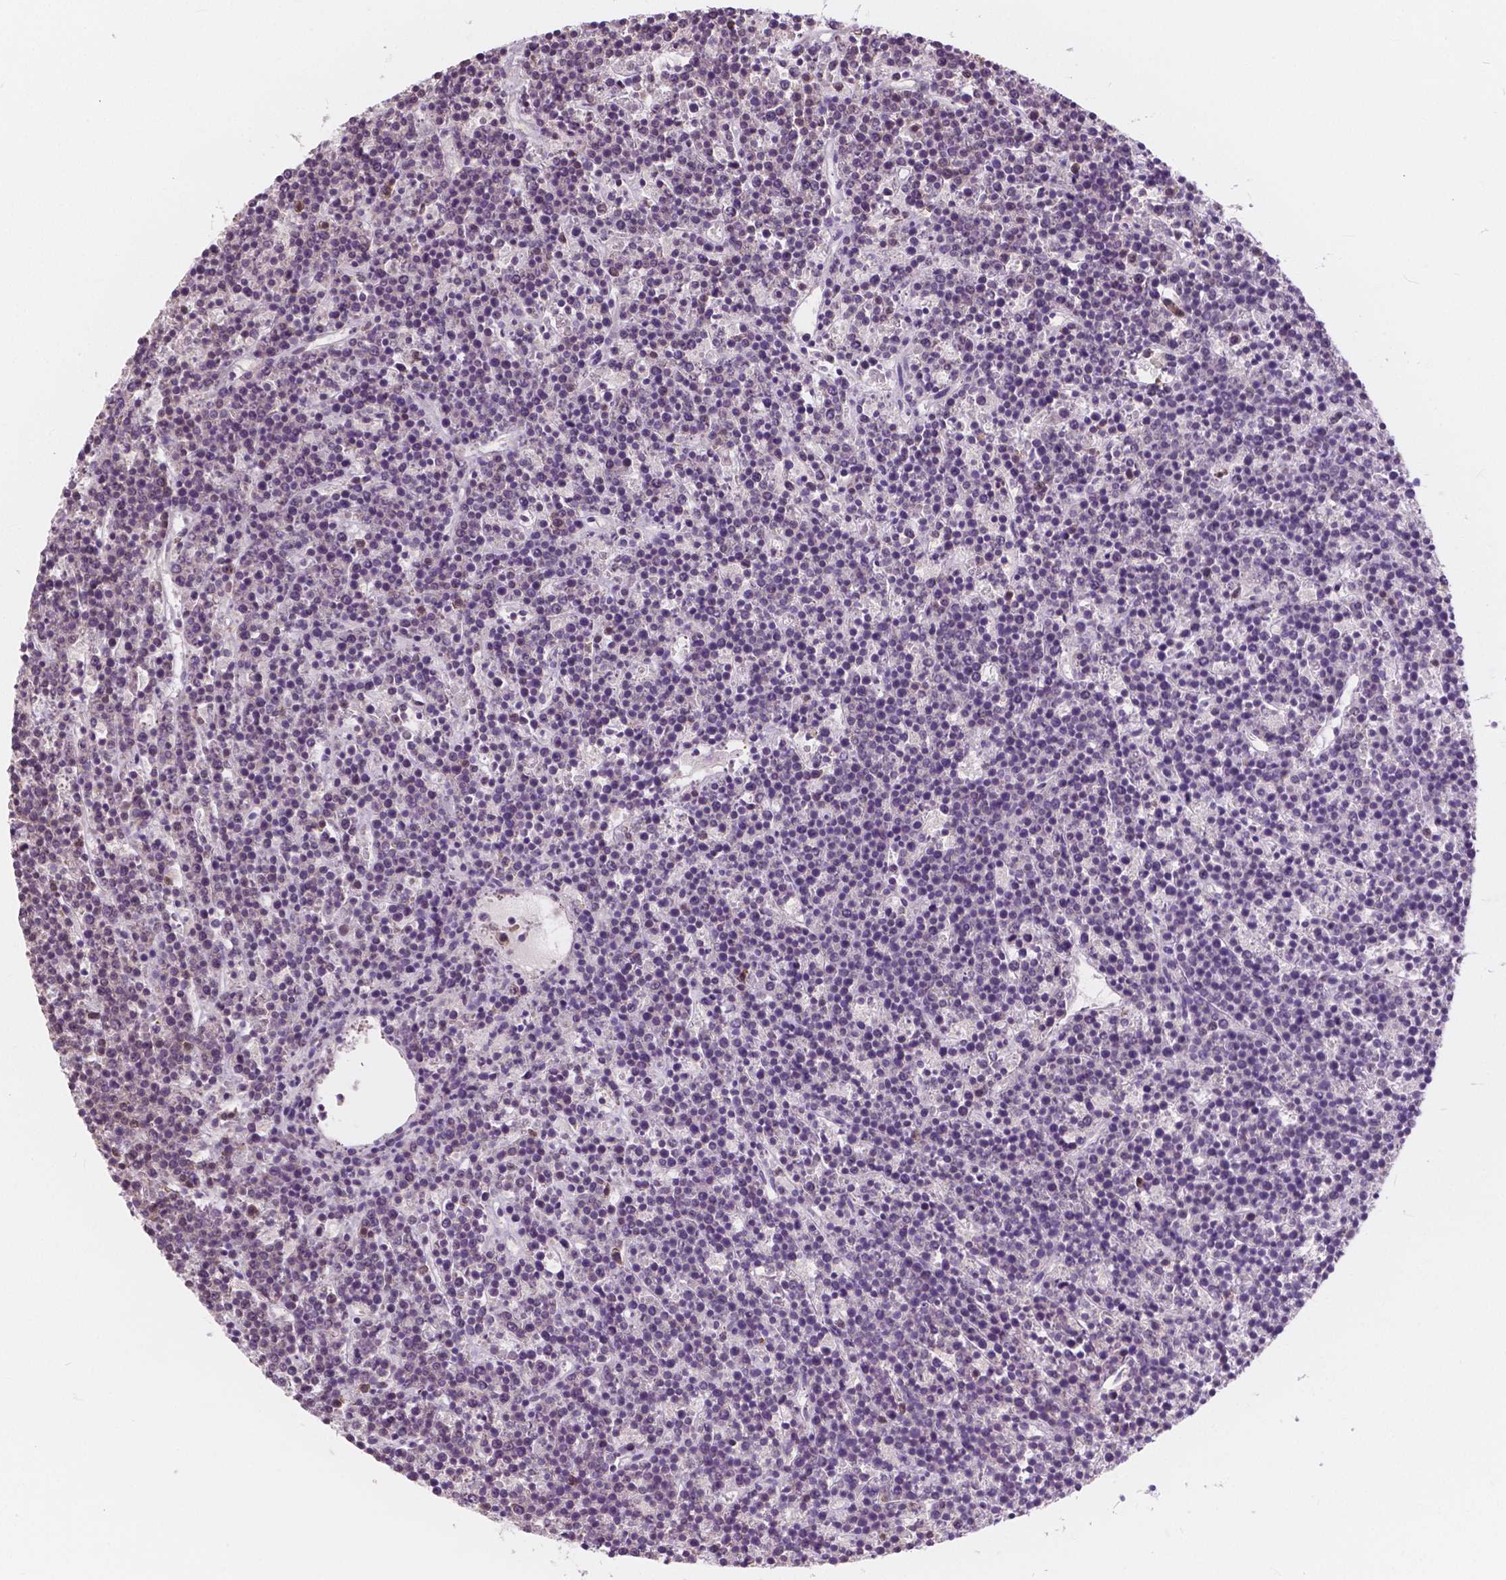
{"staining": {"intensity": "negative", "quantity": "none", "location": "none"}, "tissue": "lymphoma", "cell_type": "Tumor cells", "image_type": "cancer", "snomed": [{"axis": "morphology", "description": "Malignant lymphoma, non-Hodgkin's type, High grade"}, {"axis": "topography", "description": "Ovary"}], "caption": "Tumor cells are negative for protein expression in human malignant lymphoma, non-Hodgkin's type (high-grade).", "gene": "NOLC1", "patient": {"sex": "female", "age": 56}}